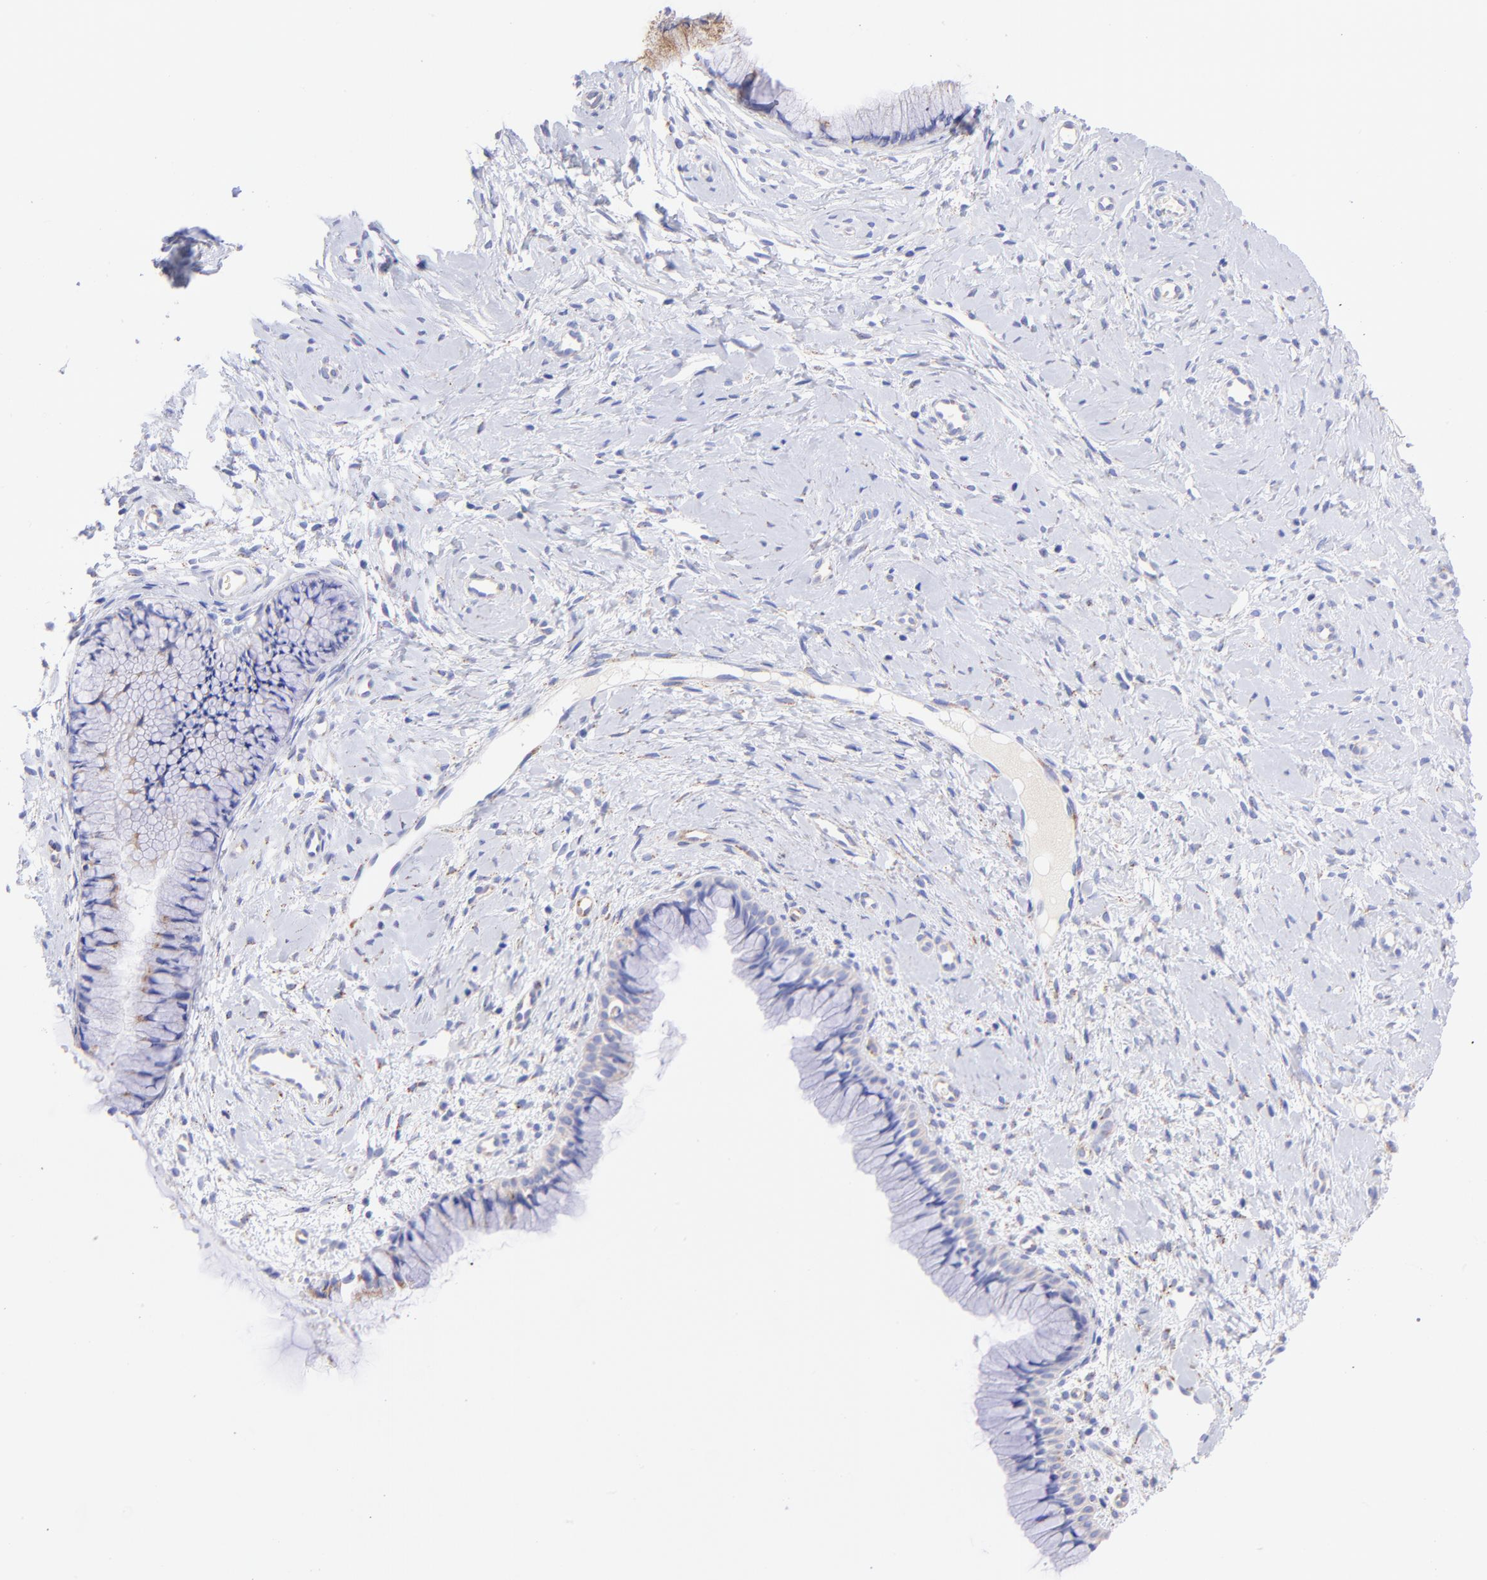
{"staining": {"intensity": "weak", "quantity": "<25%", "location": "cytoplasmic/membranous"}, "tissue": "cervix", "cell_type": "Glandular cells", "image_type": "normal", "snomed": [{"axis": "morphology", "description": "Normal tissue, NOS"}, {"axis": "topography", "description": "Cervix"}], "caption": "Immunohistochemistry (IHC) micrograph of unremarkable cervix stained for a protein (brown), which reveals no positivity in glandular cells.", "gene": "SPARC", "patient": {"sex": "female", "age": 46}}